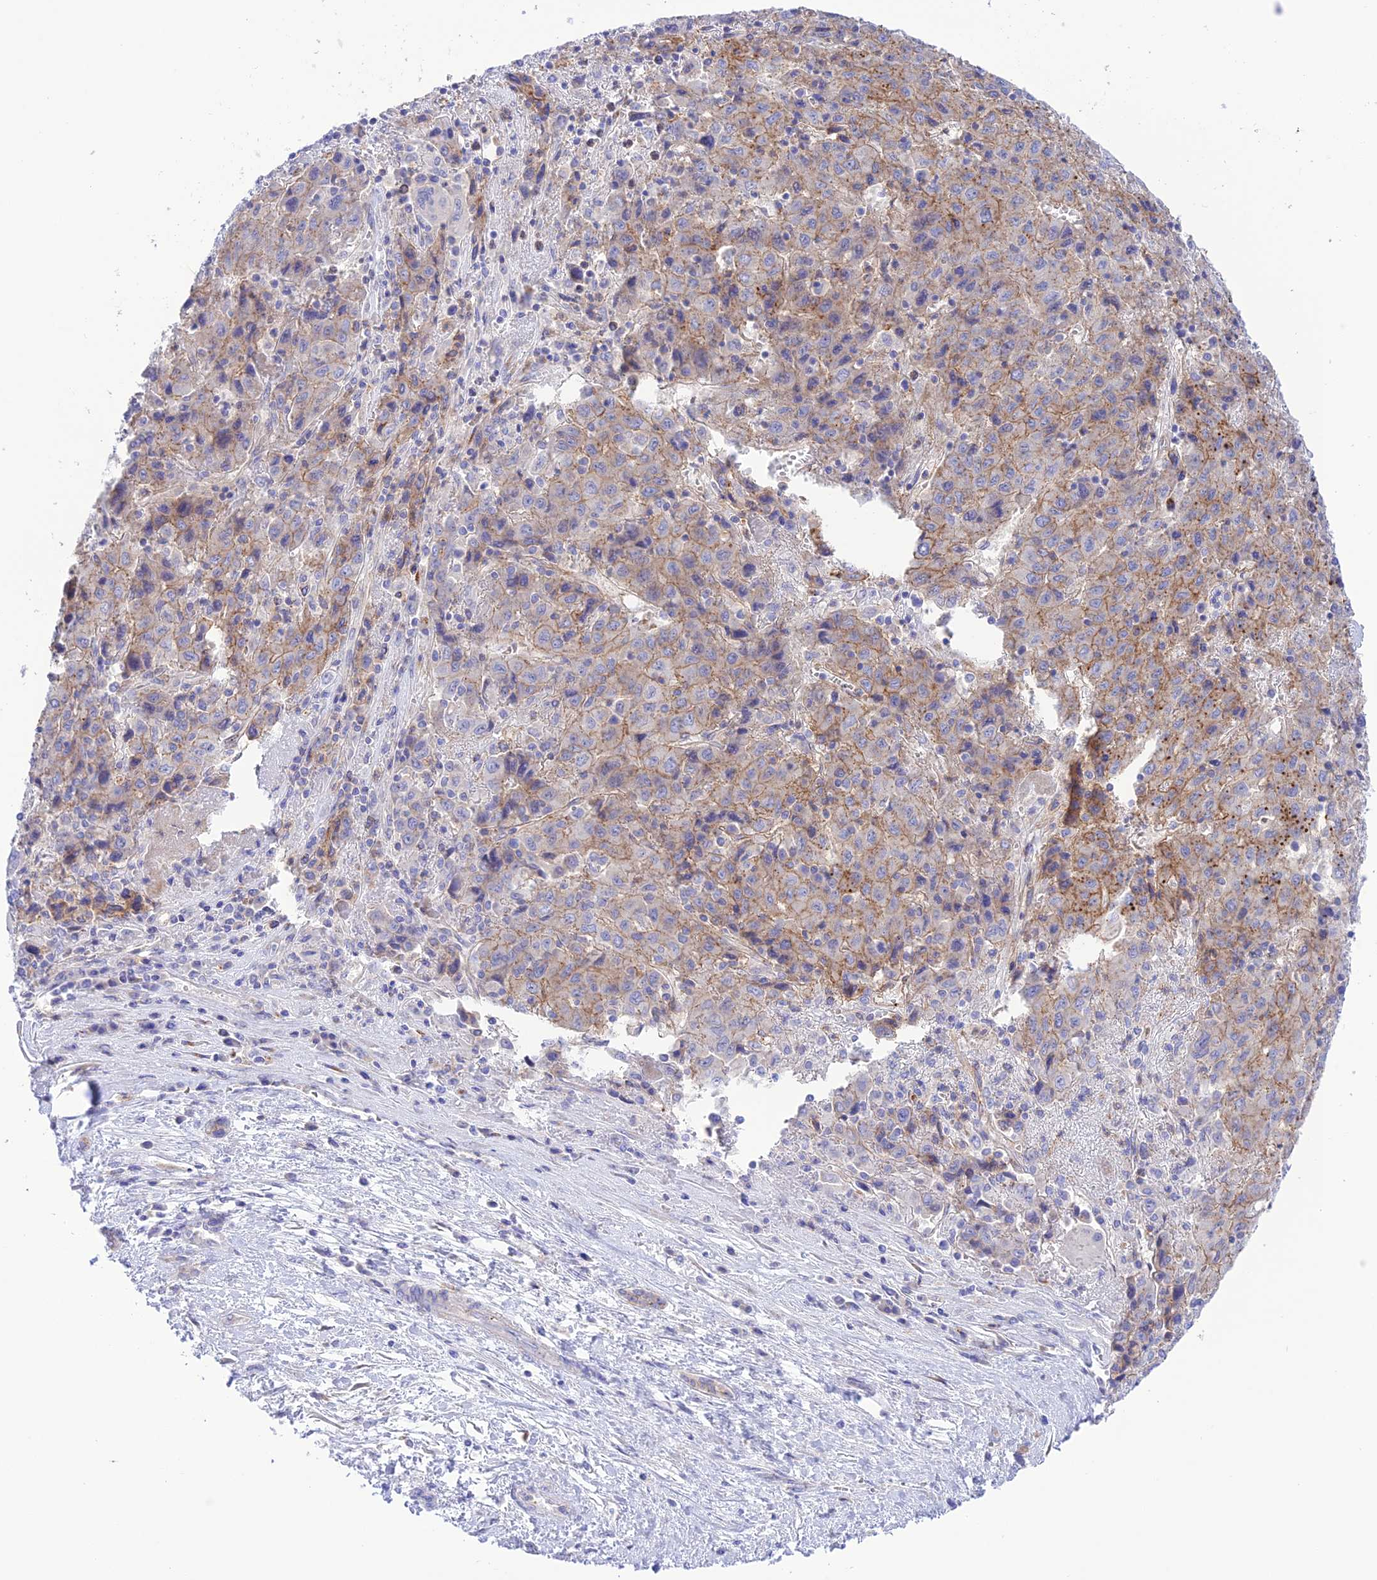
{"staining": {"intensity": "moderate", "quantity": "25%-75%", "location": "cytoplasmic/membranous"}, "tissue": "liver cancer", "cell_type": "Tumor cells", "image_type": "cancer", "snomed": [{"axis": "morphology", "description": "Carcinoma, Hepatocellular, NOS"}, {"axis": "topography", "description": "Liver"}], "caption": "Immunohistochemical staining of human liver cancer reveals medium levels of moderate cytoplasmic/membranous staining in about 25%-75% of tumor cells.", "gene": "CHSY3", "patient": {"sex": "female", "age": 53}}